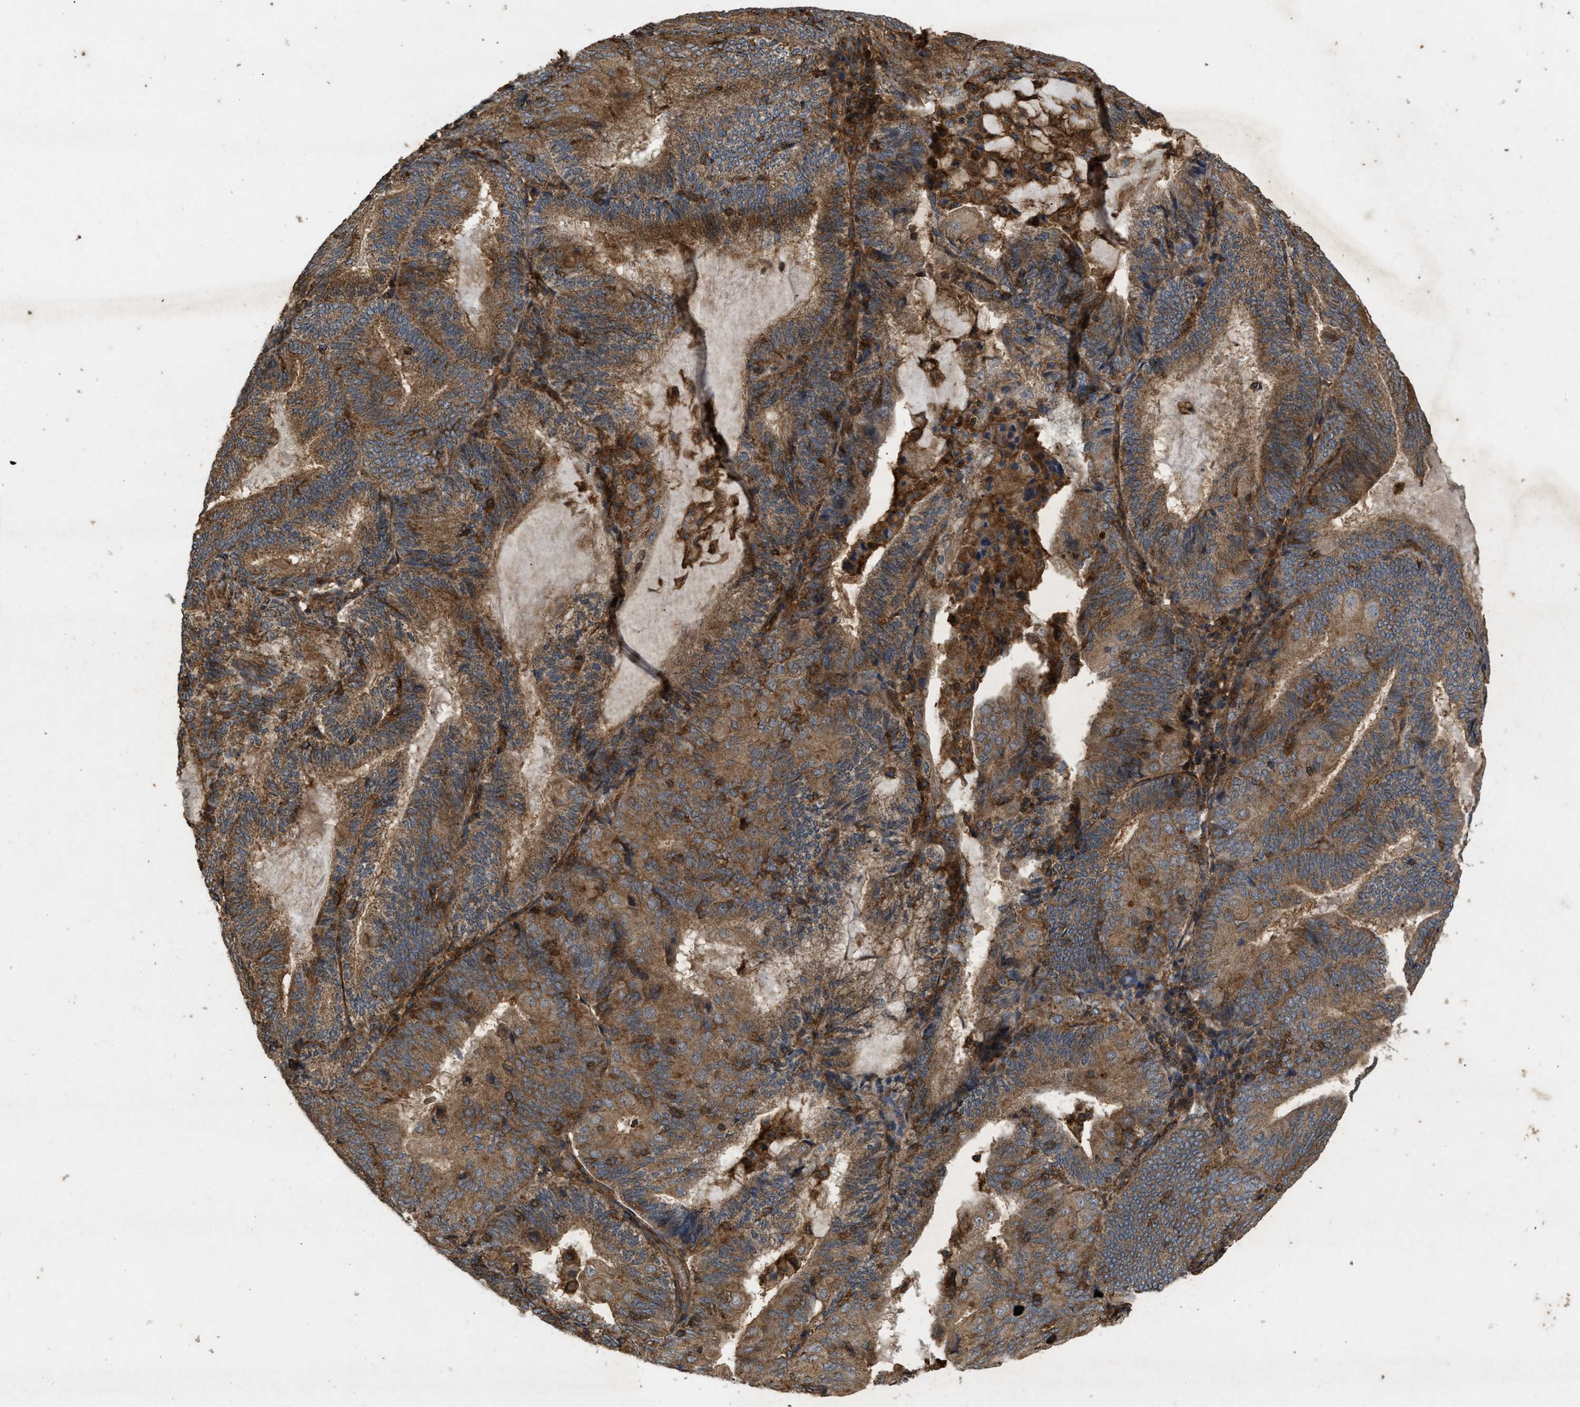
{"staining": {"intensity": "strong", "quantity": ">75%", "location": "cytoplasmic/membranous"}, "tissue": "endometrial cancer", "cell_type": "Tumor cells", "image_type": "cancer", "snomed": [{"axis": "morphology", "description": "Adenocarcinoma, NOS"}, {"axis": "topography", "description": "Endometrium"}], "caption": "There is high levels of strong cytoplasmic/membranous expression in tumor cells of endometrial adenocarcinoma, as demonstrated by immunohistochemical staining (brown color).", "gene": "GNB4", "patient": {"sex": "female", "age": 81}}